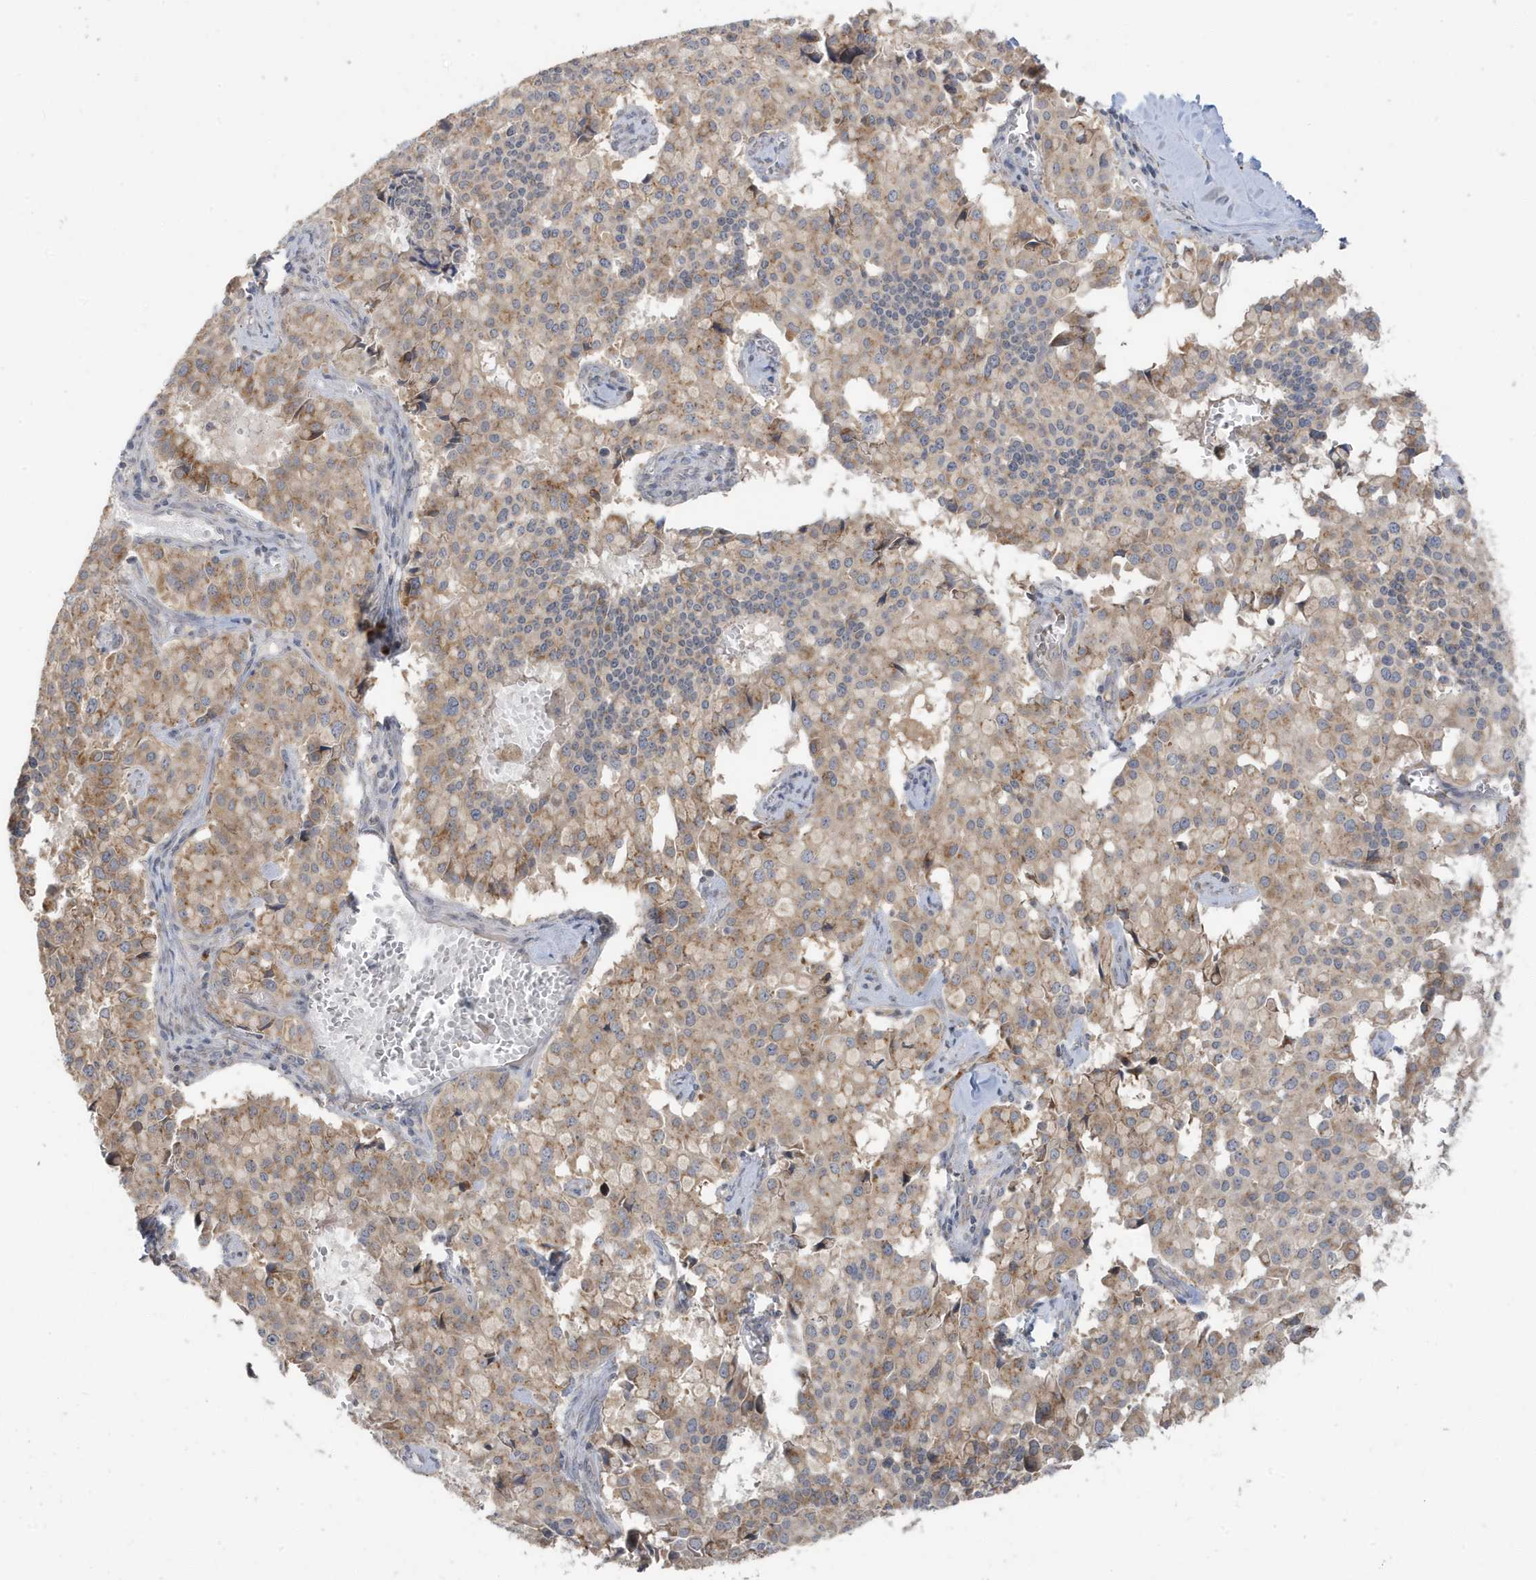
{"staining": {"intensity": "moderate", "quantity": ">75%", "location": "cytoplasmic/membranous"}, "tissue": "pancreatic cancer", "cell_type": "Tumor cells", "image_type": "cancer", "snomed": [{"axis": "morphology", "description": "Adenocarcinoma, NOS"}, {"axis": "topography", "description": "Pancreas"}], "caption": "Adenocarcinoma (pancreatic) stained with DAB immunohistochemistry (IHC) shows medium levels of moderate cytoplasmic/membranous expression in about >75% of tumor cells.", "gene": "RER1", "patient": {"sex": "male", "age": 65}}